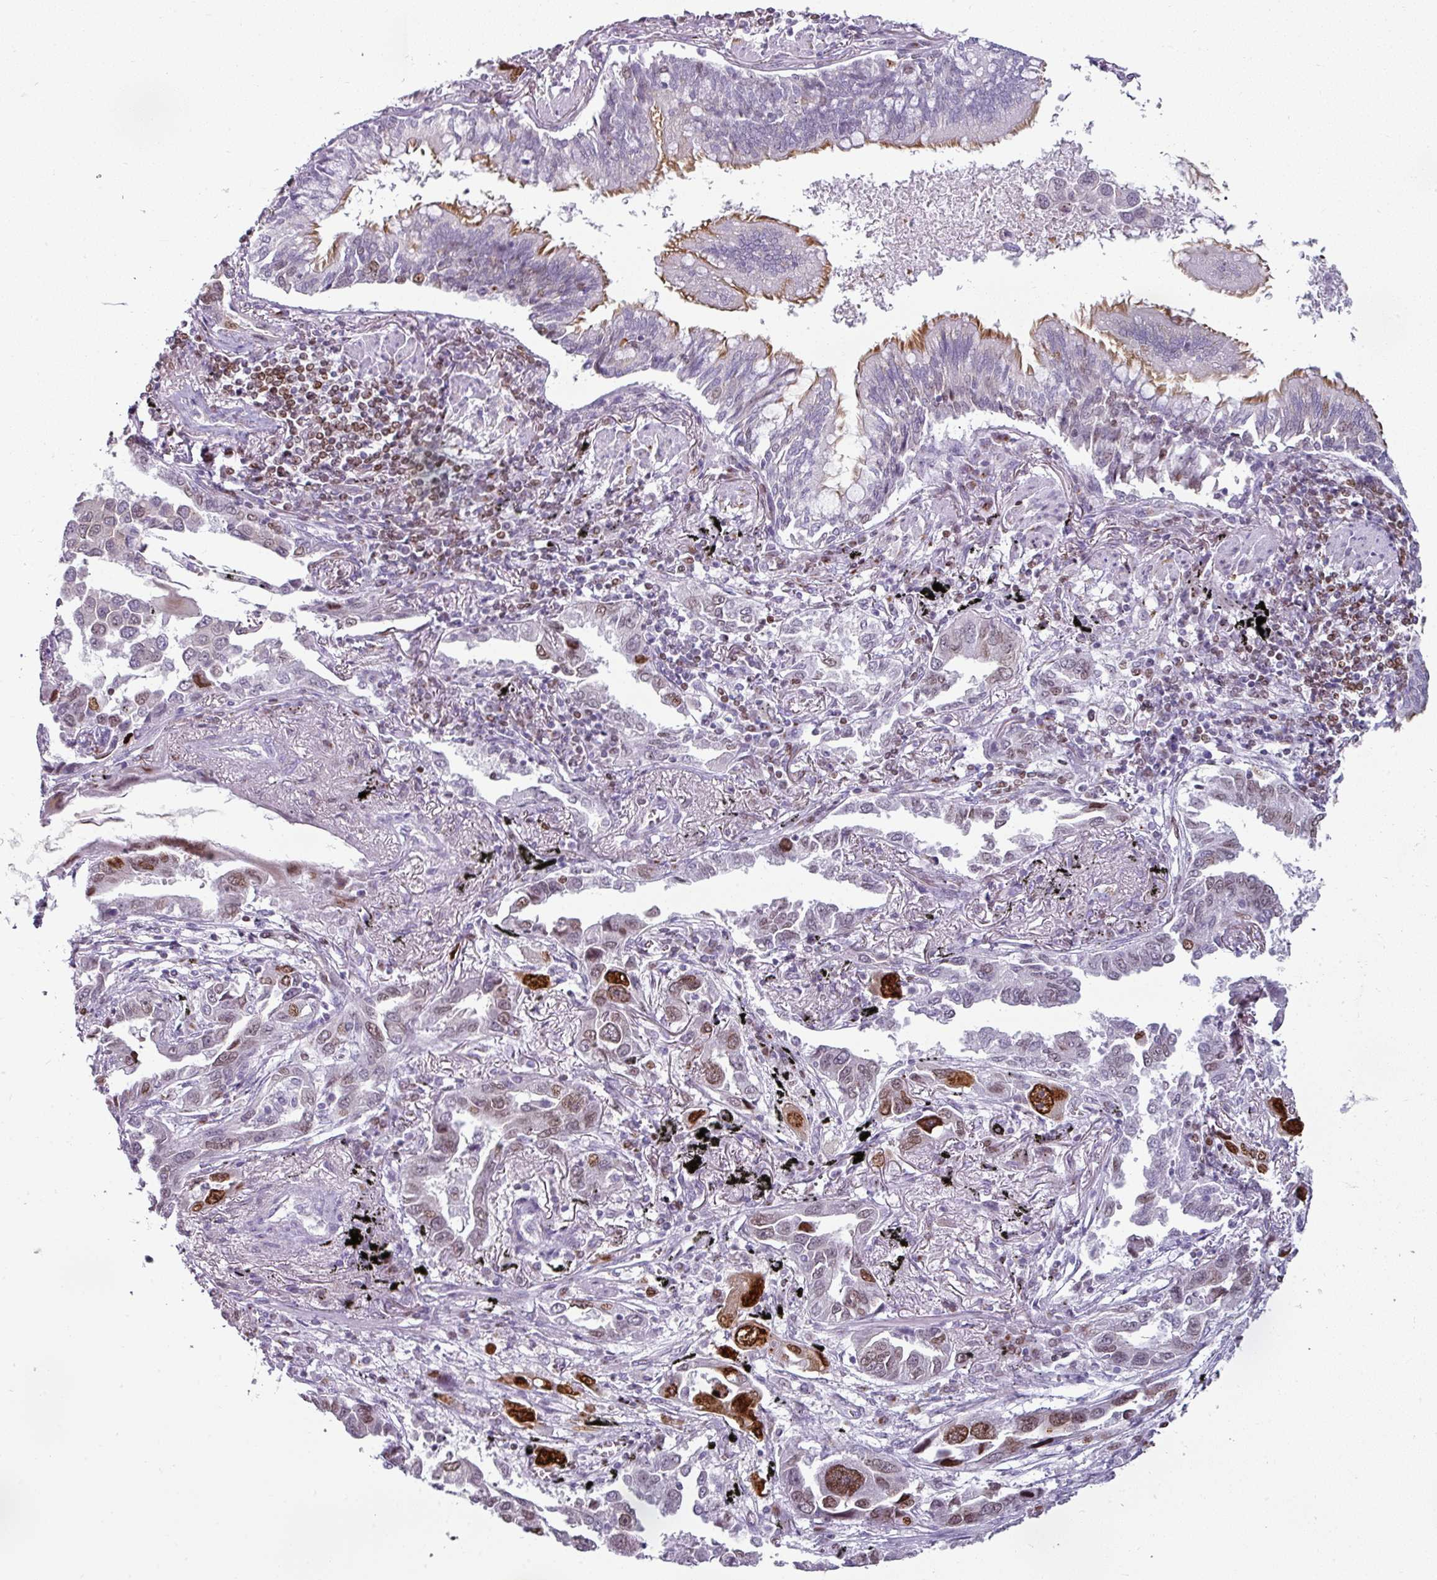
{"staining": {"intensity": "moderate", "quantity": "25%-75%", "location": "nuclear"}, "tissue": "lung cancer", "cell_type": "Tumor cells", "image_type": "cancer", "snomed": [{"axis": "morphology", "description": "Adenocarcinoma, NOS"}, {"axis": "topography", "description": "Lung"}], "caption": "Lung cancer (adenocarcinoma) was stained to show a protein in brown. There is medium levels of moderate nuclear positivity in approximately 25%-75% of tumor cells.", "gene": "SYT8", "patient": {"sex": "male", "age": 67}}